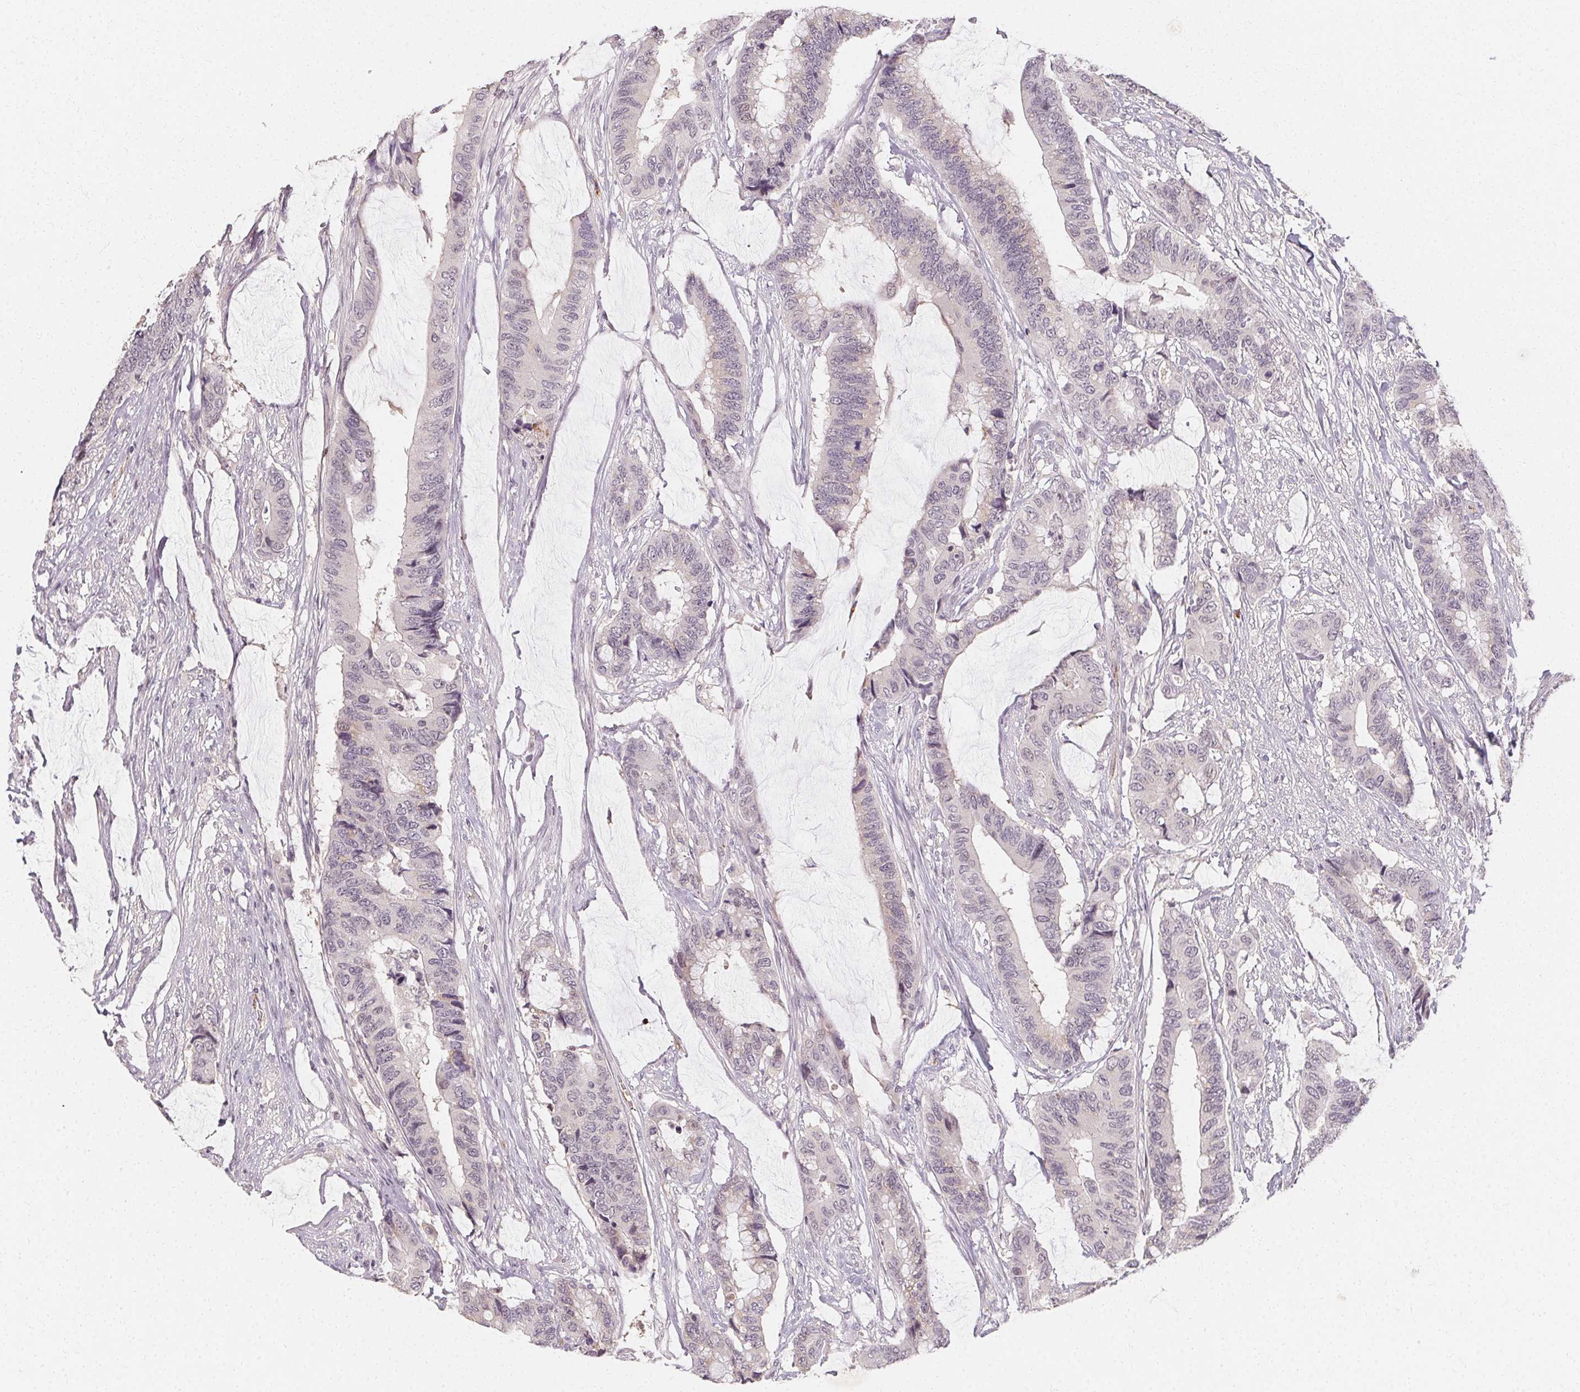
{"staining": {"intensity": "negative", "quantity": "none", "location": "none"}, "tissue": "colorectal cancer", "cell_type": "Tumor cells", "image_type": "cancer", "snomed": [{"axis": "morphology", "description": "Adenocarcinoma, NOS"}, {"axis": "topography", "description": "Rectum"}], "caption": "An immunohistochemistry photomicrograph of colorectal cancer is shown. There is no staining in tumor cells of colorectal cancer.", "gene": "CLCNKB", "patient": {"sex": "female", "age": 59}}